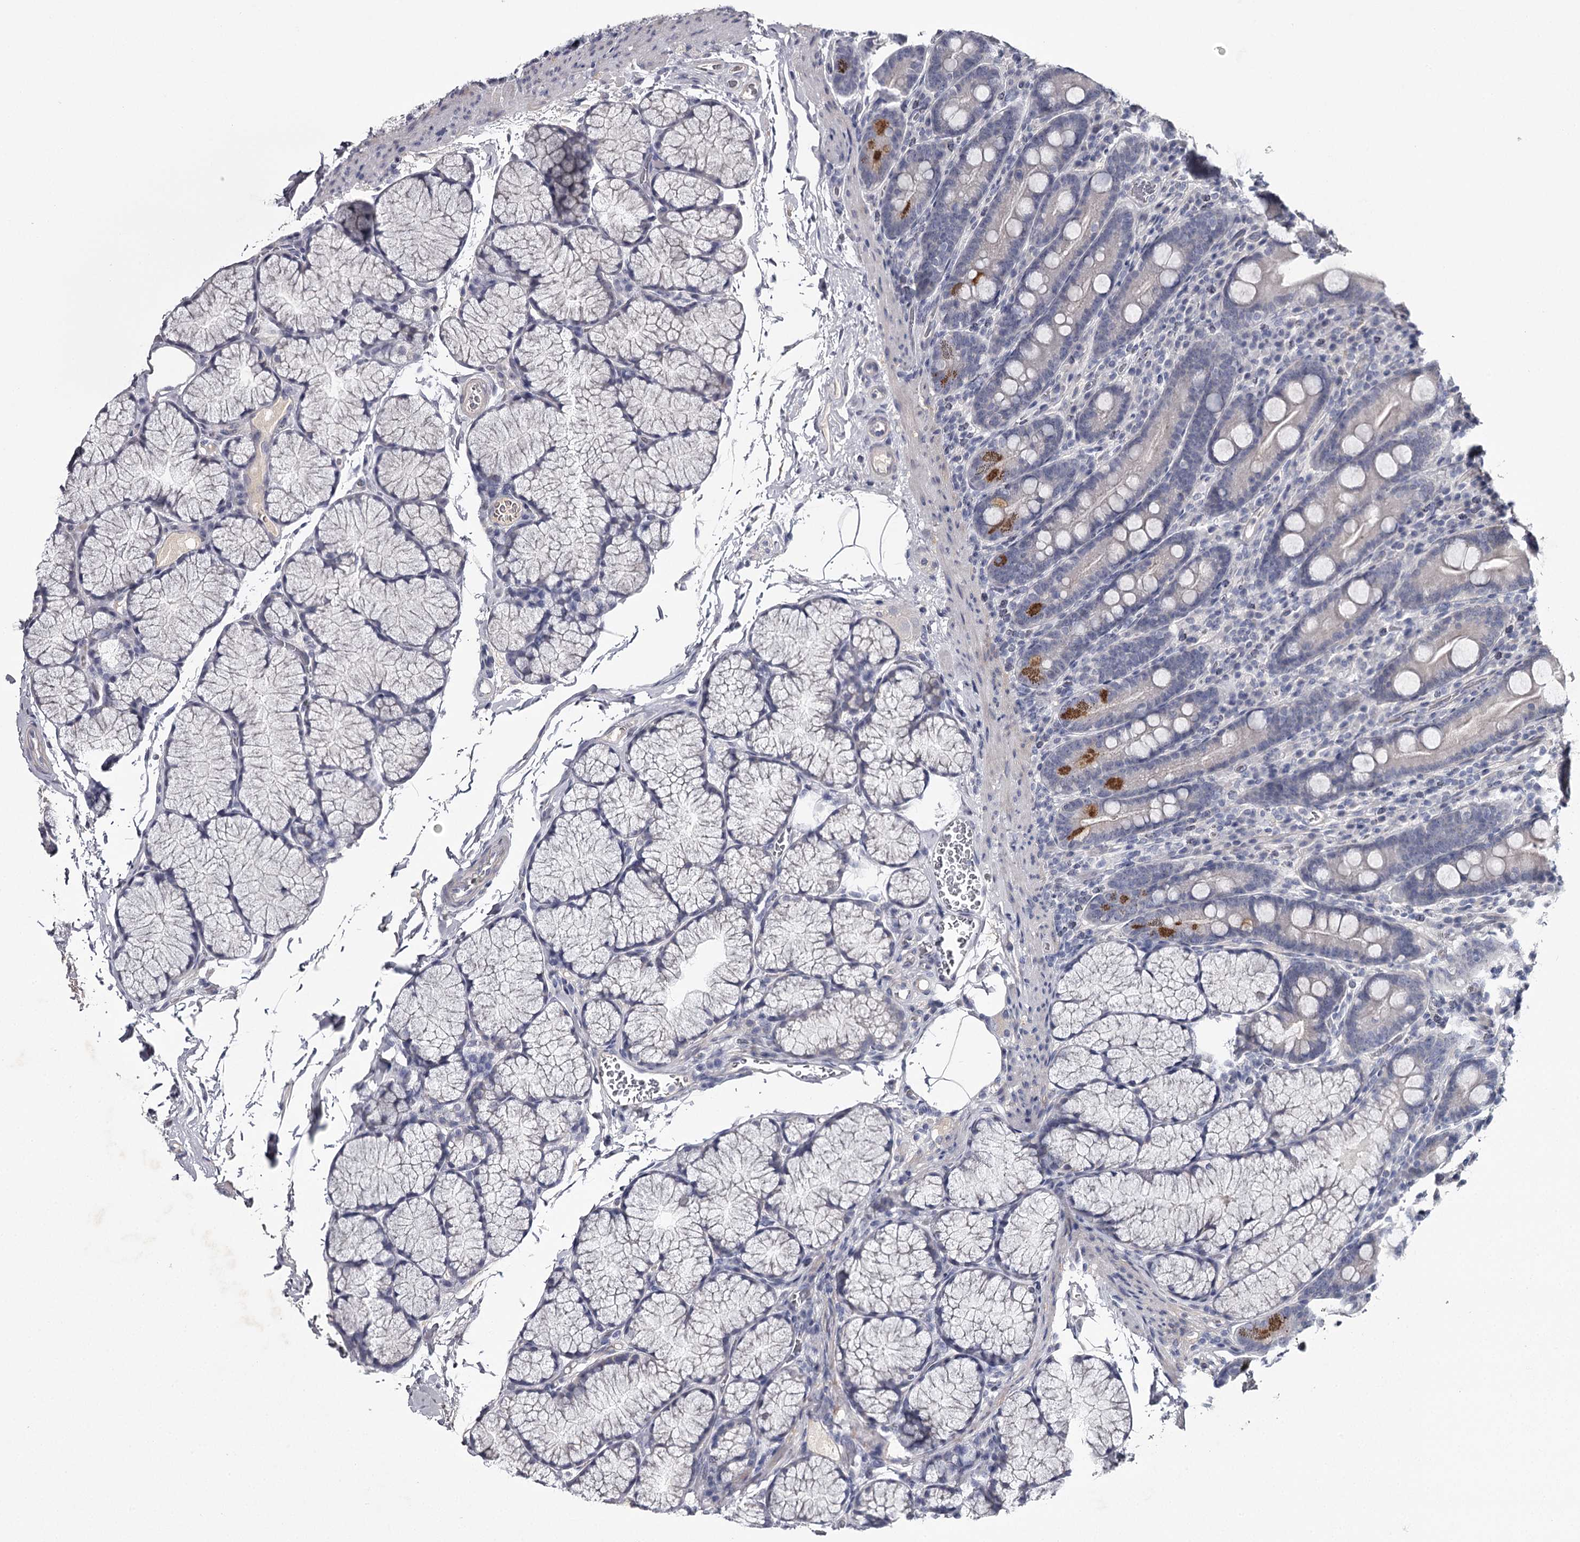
{"staining": {"intensity": "moderate", "quantity": "<25%", "location": "cytoplasmic/membranous"}, "tissue": "duodenum", "cell_type": "Glandular cells", "image_type": "normal", "snomed": [{"axis": "morphology", "description": "Normal tissue, NOS"}, {"axis": "topography", "description": "Duodenum"}], "caption": "A brown stain labels moderate cytoplasmic/membranous expression of a protein in glandular cells of benign human duodenum. (brown staining indicates protein expression, while blue staining denotes nuclei).", "gene": "FDXACB1", "patient": {"sex": "male", "age": 35}}